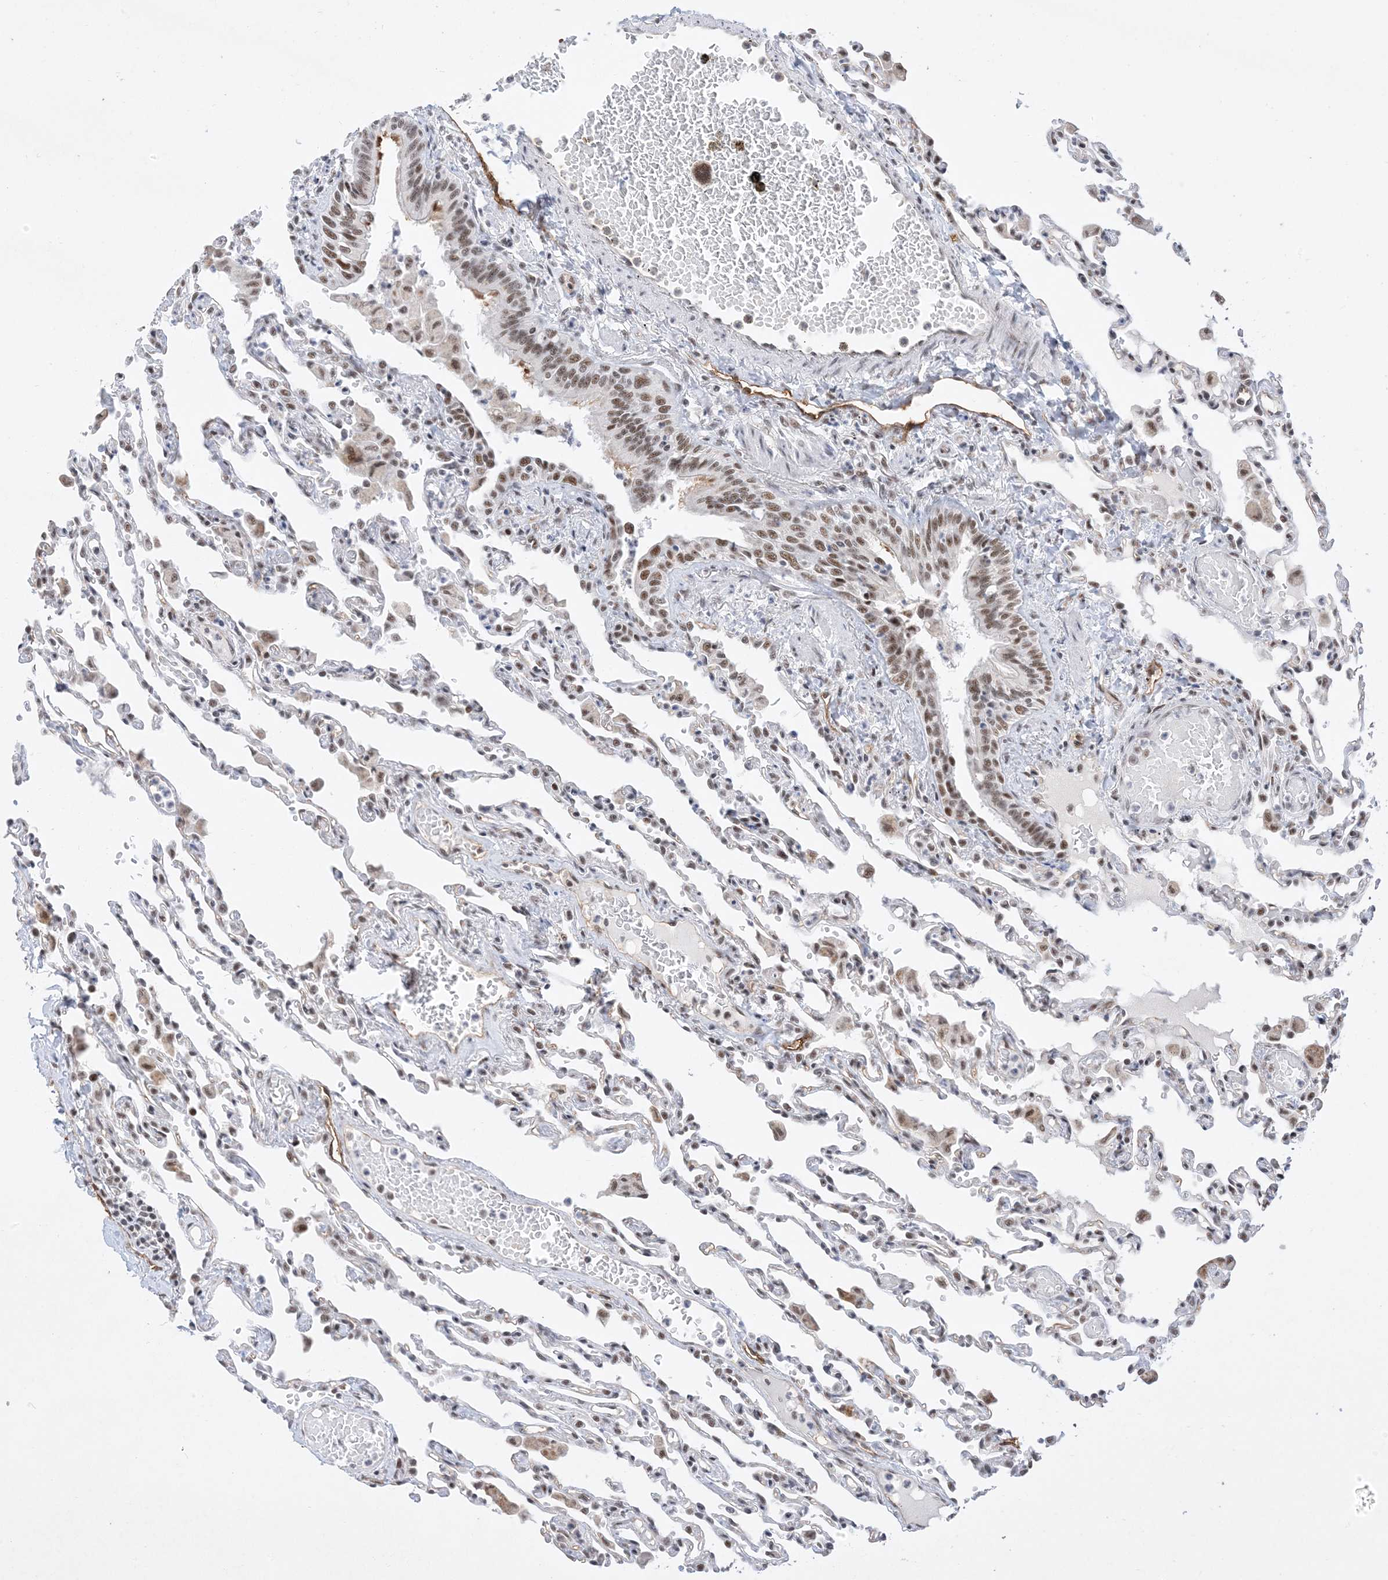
{"staining": {"intensity": "negative", "quantity": "none", "location": "none"}, "tissue": "lung", "cell_type": "Alveolar cells", "image_type": "normal", "snomed": [{"axis": "morphology", "description": "Normal tissue, NOS"}, {"axis": "topography", "description": "Bronchus"}, {"axis": "topography", "description": "Lung"}], "caption": "Alveolar cells show no significant protein positivity in normal lung. (Stains: DAB immunohistochemistry (IHC) with hematoxylin counter stain, Microscopy: brightfield microscopy at high magnification).", "gene": "SF3A3", "patient": {"sex": "female", "age": 49}}